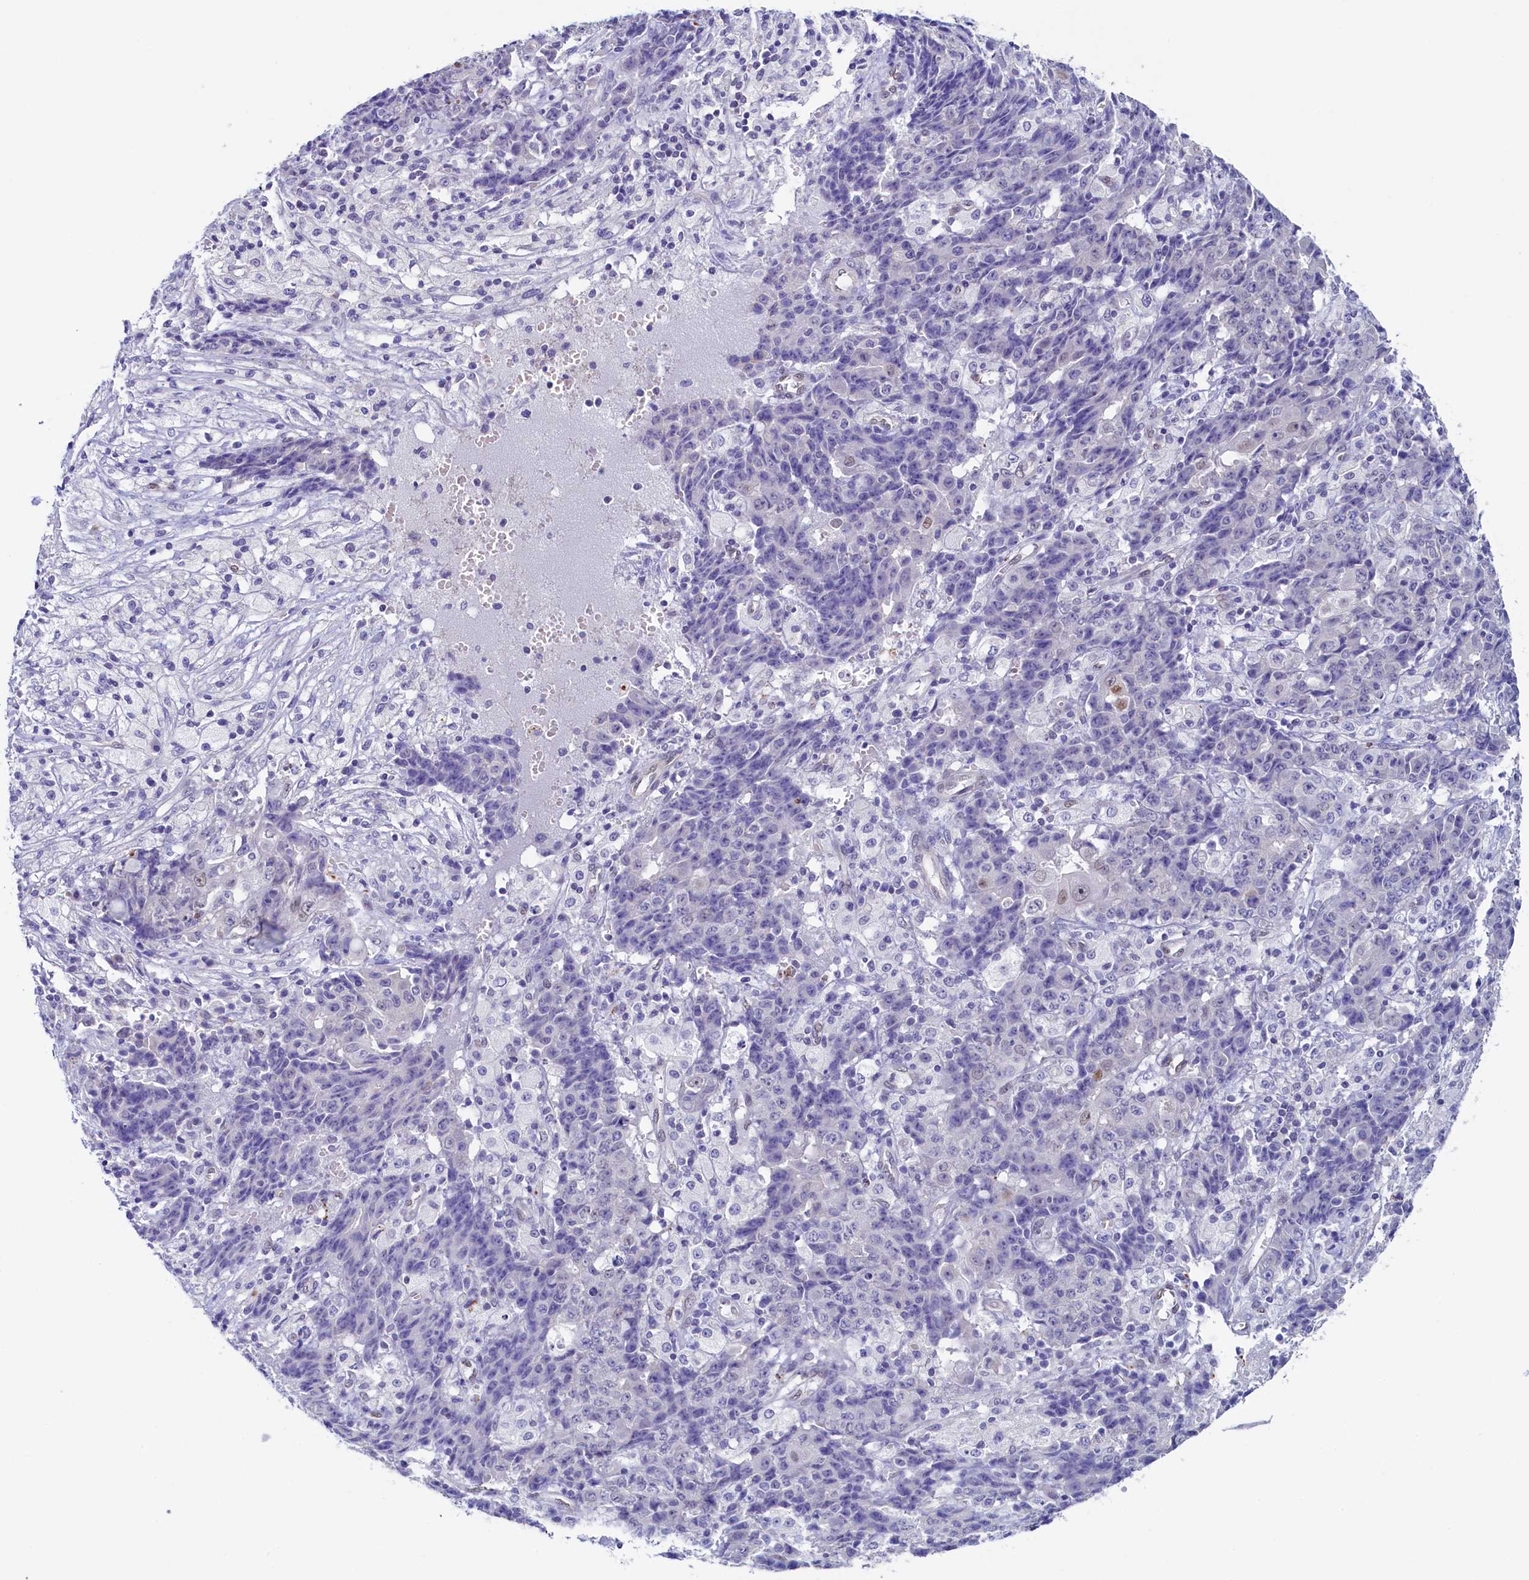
{"staining": {"intensity": "negative", "quantity": "none", "location": "none"}, "tissue": "ovarian cancer", "cell_type": "Tumor cells", "image_type": "cancer", "snomed": [{"axis": "morphology", "description": "Carcinoma, endometroid"}, {"axis": "topography", "description": "Ovary"}], "caption": "Endometroid carcinoma (ovarian) was stained to show a protein in brown. There is no significant expression in tumor cells.", "gene": "FLYWCH2", "patient": {"sex": "female", "age": 42}}